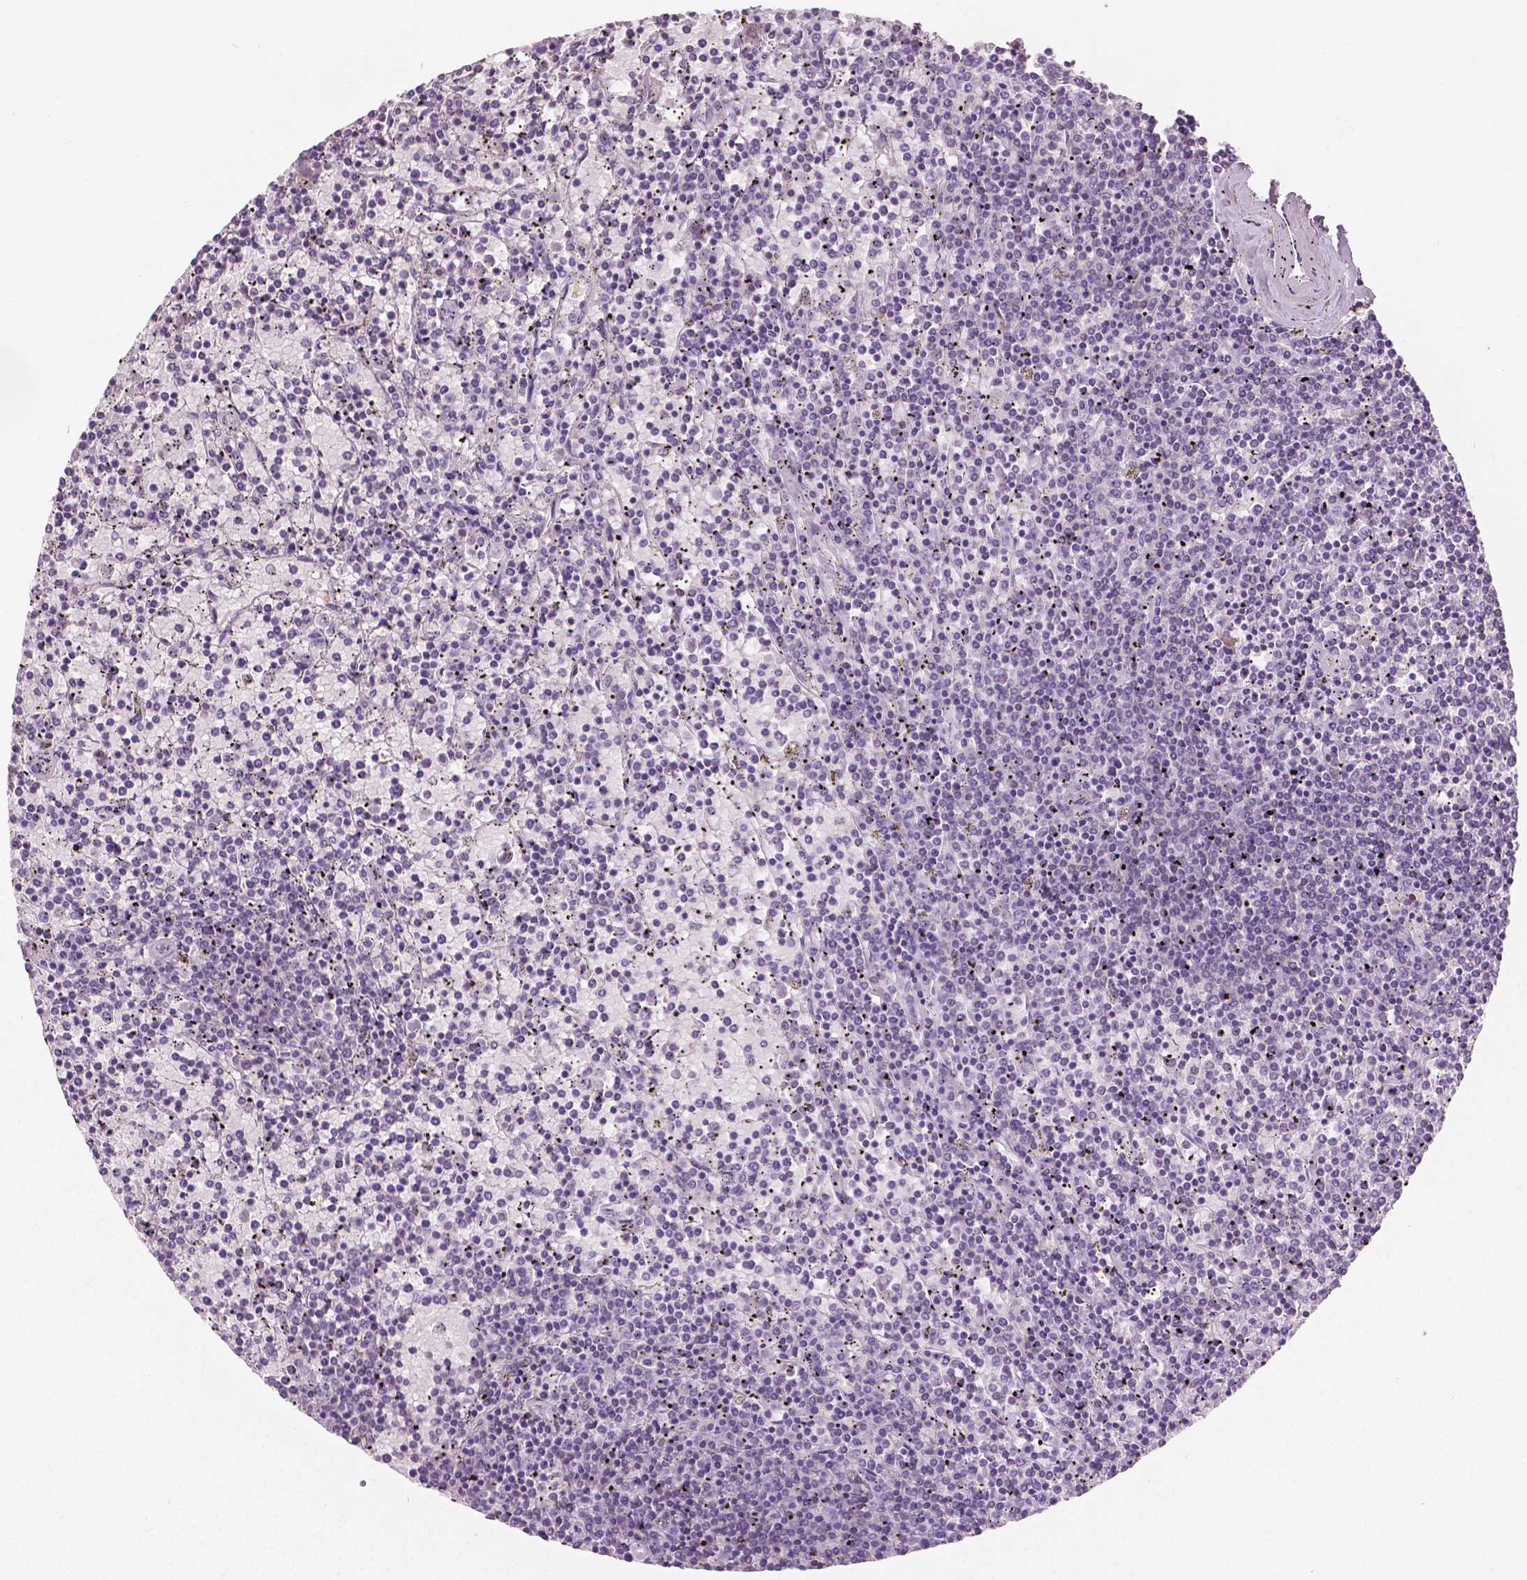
{"staining": {"intensity": "negative", "quantity": "none", "location": "none"}, "tissue": "lymphoma", "cell_type": "Tumor cells", "image_type": "cancer", "snomed": [{"axis": "morphology", "description": "Malignant lymphoma, non-Hodgkin's type, Low grade"}, {"axis": "topography", "description": "Spleen"}], "caption": "Immunohistochemistry (IHC) of human low-grade malignant lymphoma, non-Hodgkin's type exhibits no staining in tumor cells.", "gene": "TKFC", "patient": {"sex": "female", "age": 77}}